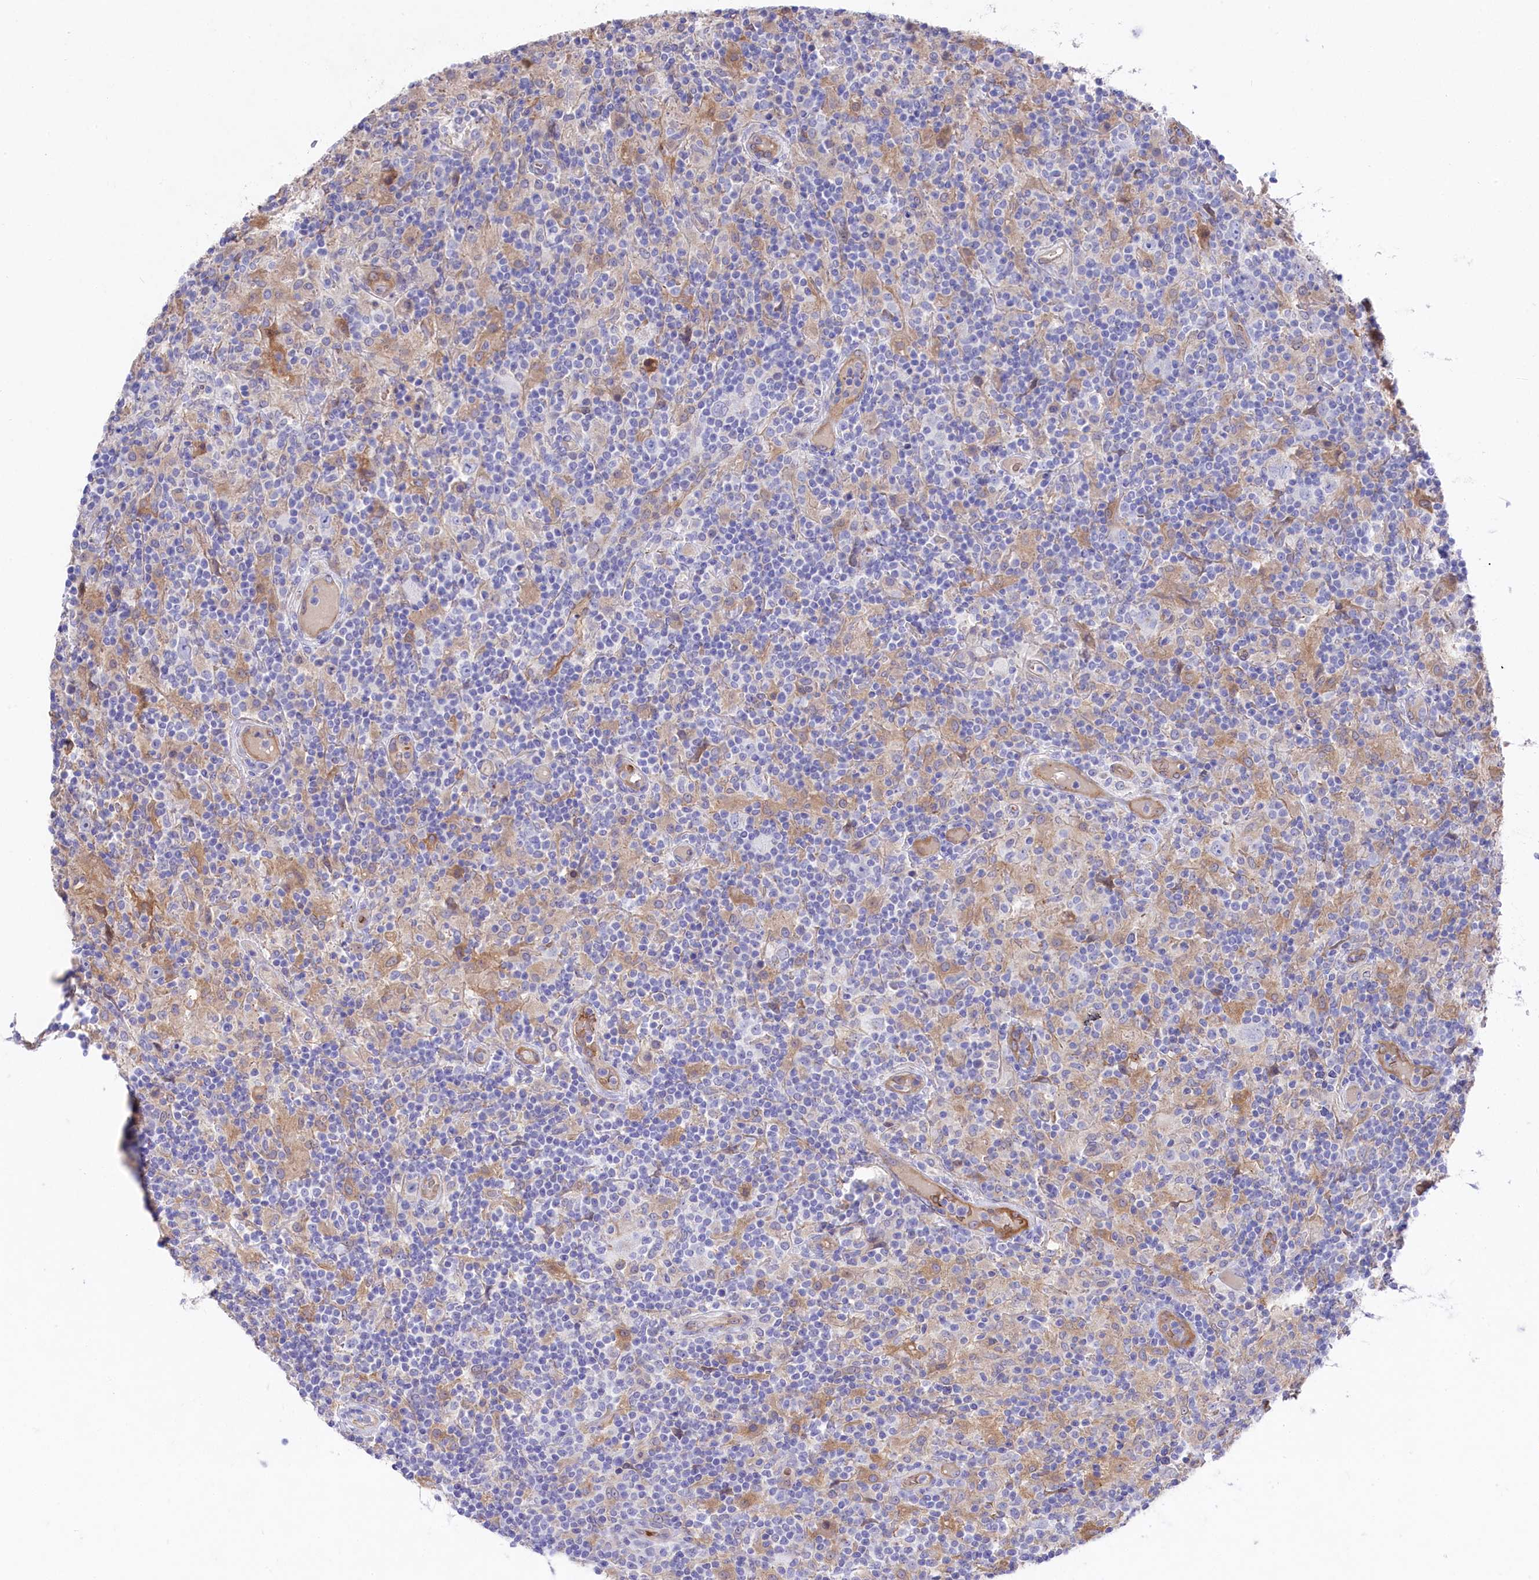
{"staining": {"intensity": "moderate", "quantity": "<25%", "location": "cytoplasmic/membranous"}, "tissue": "lymphoma", "cell_type": "Tumor cells", "image_type": "cancer", "snomed": [{"axis": "morphology", "description": "Hodgkin's disease, NOS"}, {"axis": "topography", "description": "Lymph node"}], "caption": "Protein staining shows moderate cytoplasmic/membranous expression in approximately <25% of tumor cells in Hodgkin's disease.", "gene": "LHFPL4", "patient": {"sex": "male", "age": 70}}